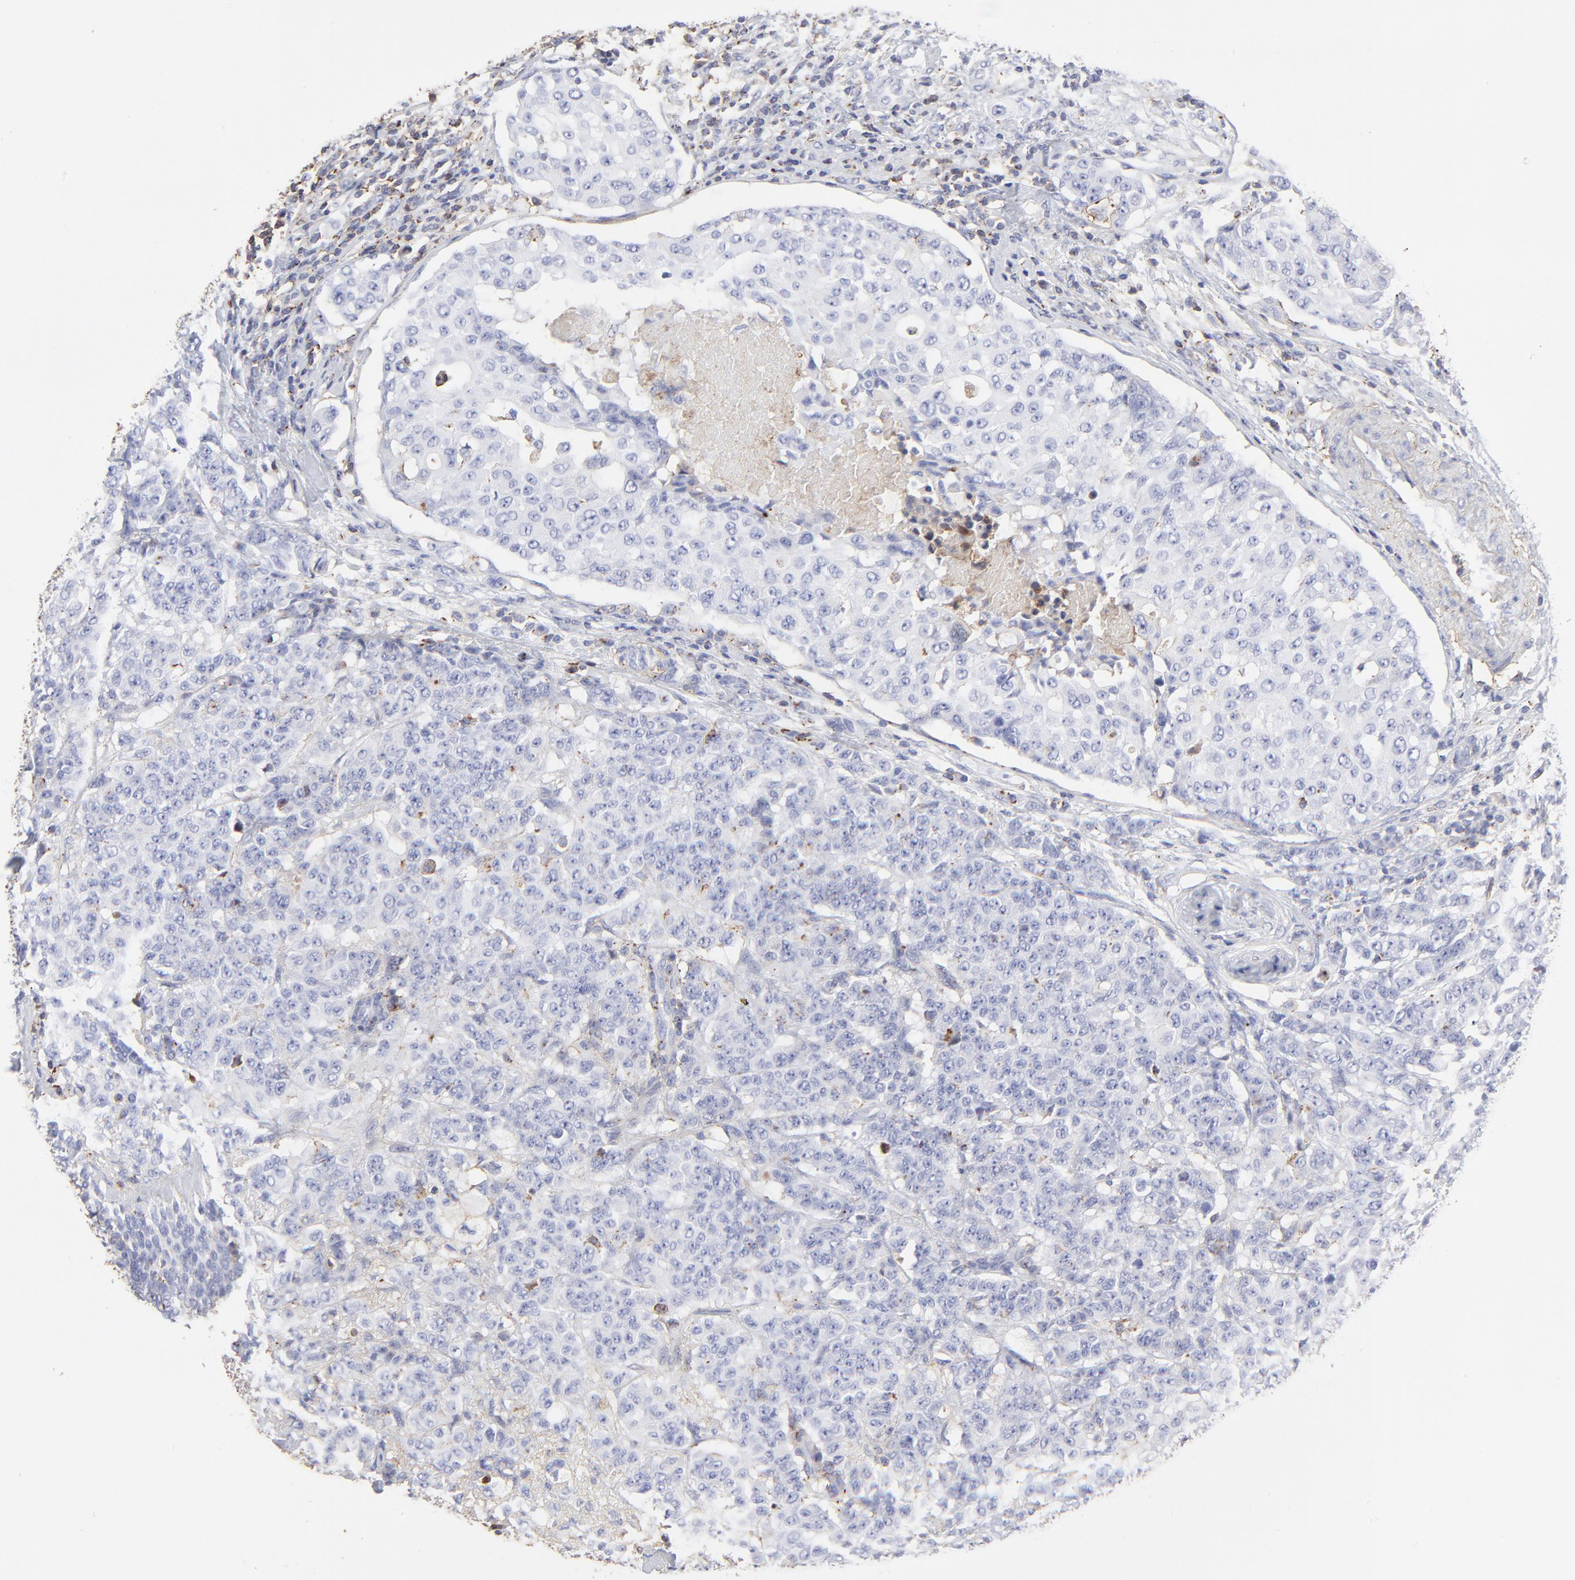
{"staining": {"intensity": "negative", "quantity": "none", "location": "none"}, "tissue": "breast cancer", "cell_type": "Tumor cells", "image_type": "cancer", "snomed": [{"axis": "morphology", "description": "Duct carcinoma"}, {"axis": "topography", "description": "Breast"}], "caption": "A histopathology image of breast cancer stained for a protein demonstrates no brown staining in tumor cells.", "gene": "ANXA6", "patient": {"sex": "female", "age": 40}}